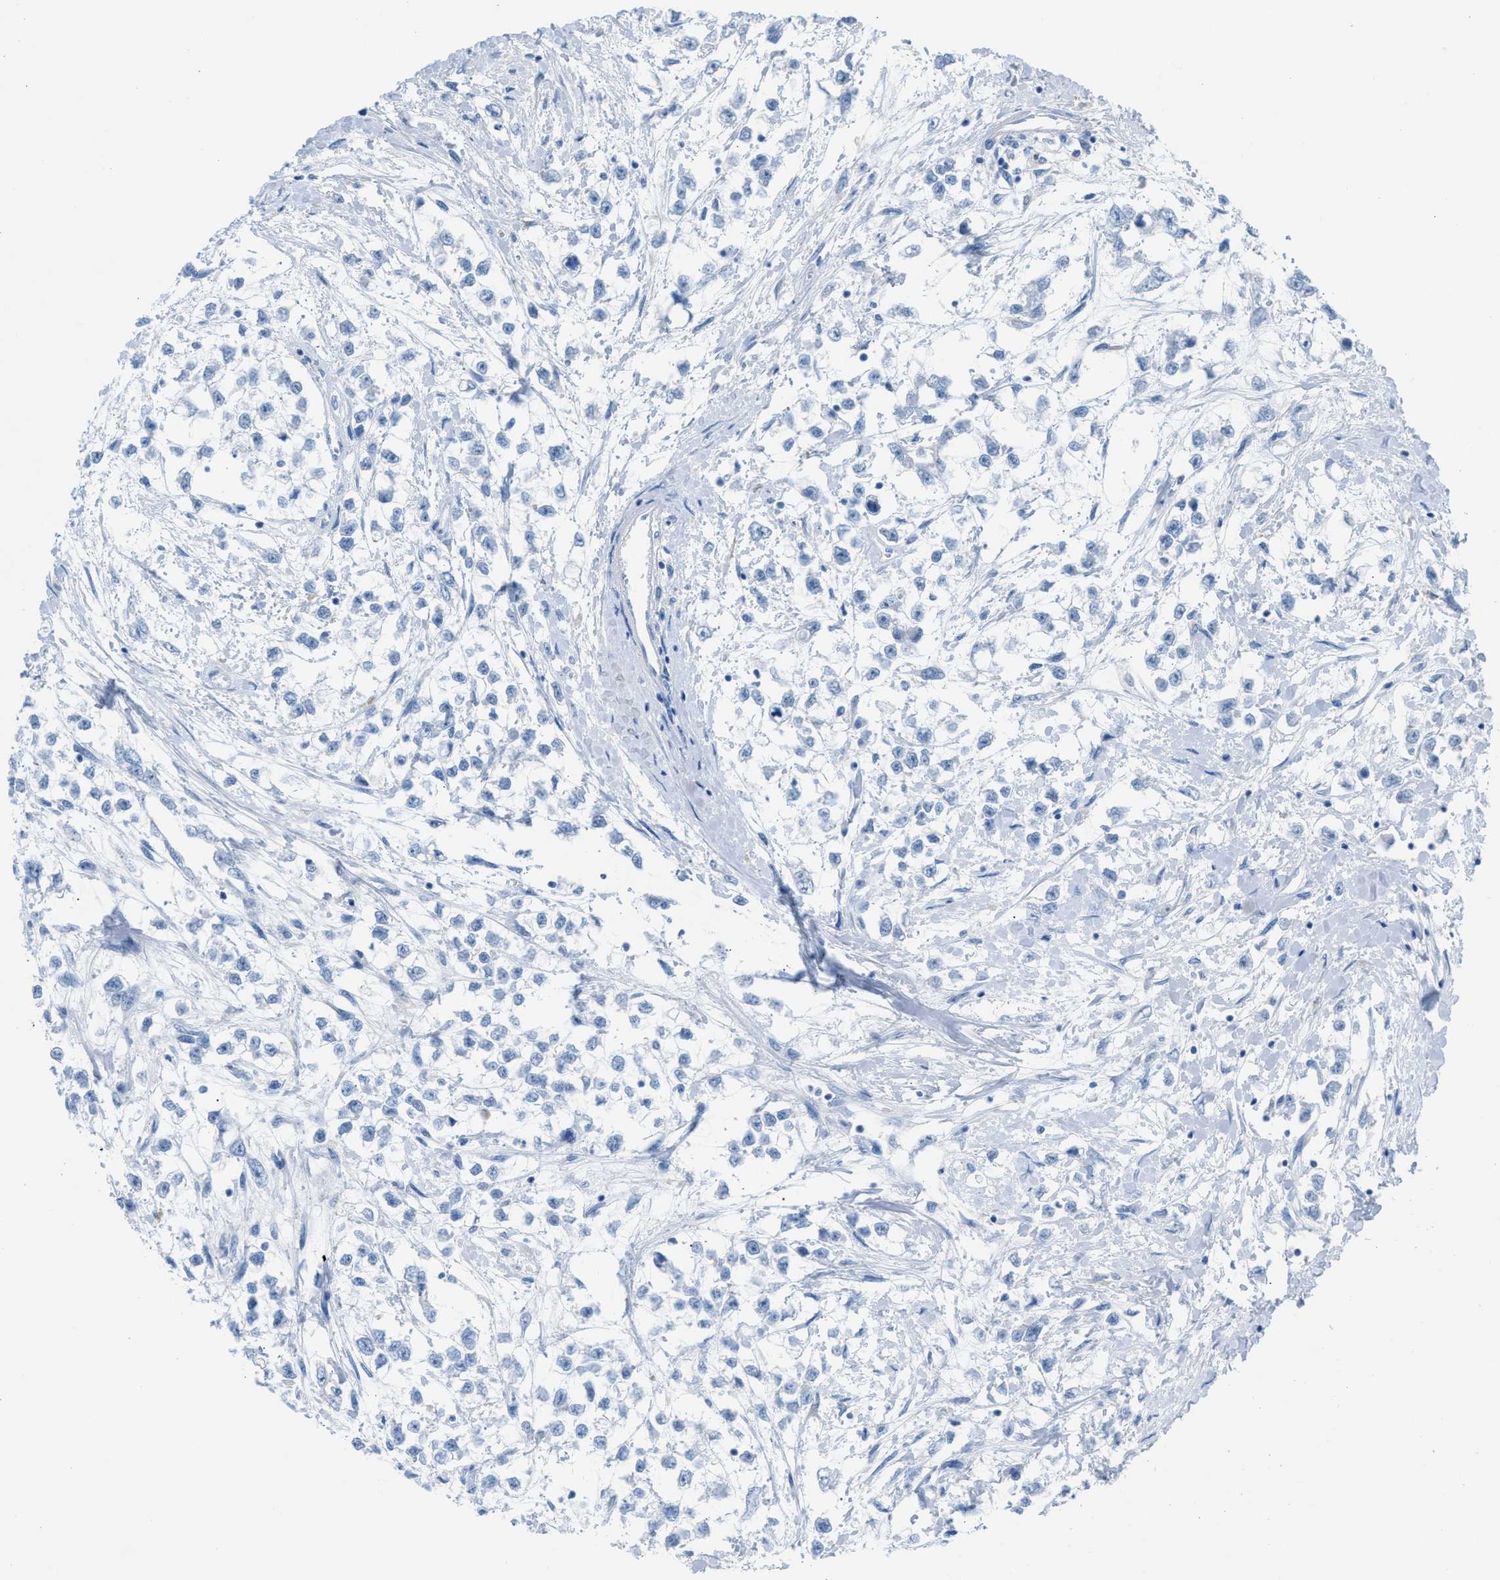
{"staining": {"intensity": "negative", "quantity": "none", "location": "none"}, "tissue": "testis cancer", "cell_type": "Tumor cells", "image_type": "cancer", "snomed": [{"axis": "morphology", "description": "Seminoma, NOS"}, {"axis": "morphology", "description": "Carcinoma, Embryonal, NOS"}, {"axis": "topography", "description": "Testis"}], "caption": "Tumor cells are negative for brown protein staining in testis cancer.", "gene": "ASPA", "patient": {"sex": "male", "age": 51}}